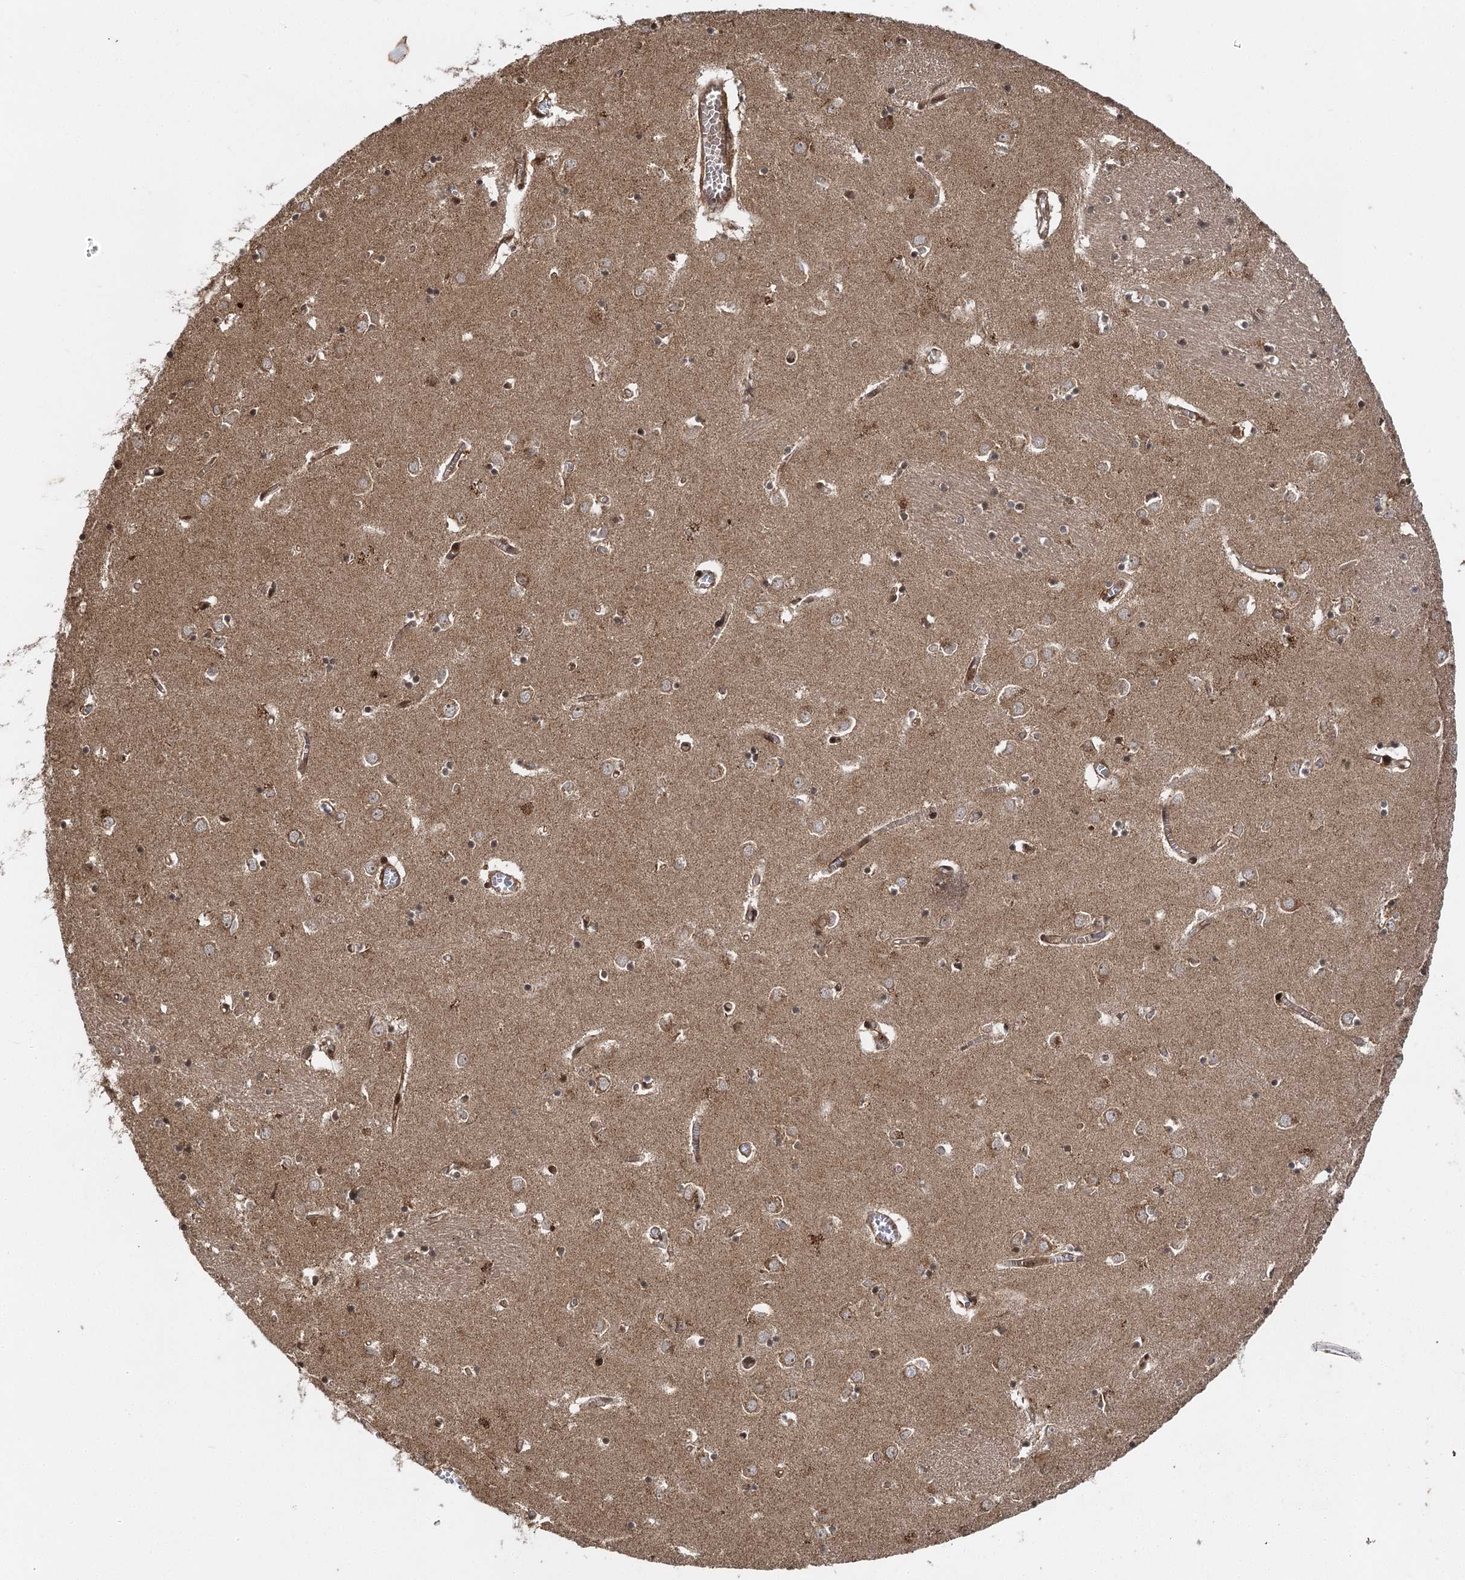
{"staining": {"intensity": "moderate", "quantity": "<25%", "location": "cytoplasmic/membranous,nuclear"}, "tissue": "caudate", "cell_type": "Glial cells", "image_type": "normal", "snomed": [{"axis": "morphology", "description": "Normal tissue, NOS"}, {"axis": "topography", "description": "Lateral ventricle wall"}], "caption": "Approximately <25% of glial cells in unremarkable human caudate demonstrate moderate cytoplasmic/membranous,nuclear protein expression as visualized by brown immunohistochemical staining.", "gene": "IL11RA", "patient": {"sex": "male", "age": 70}}